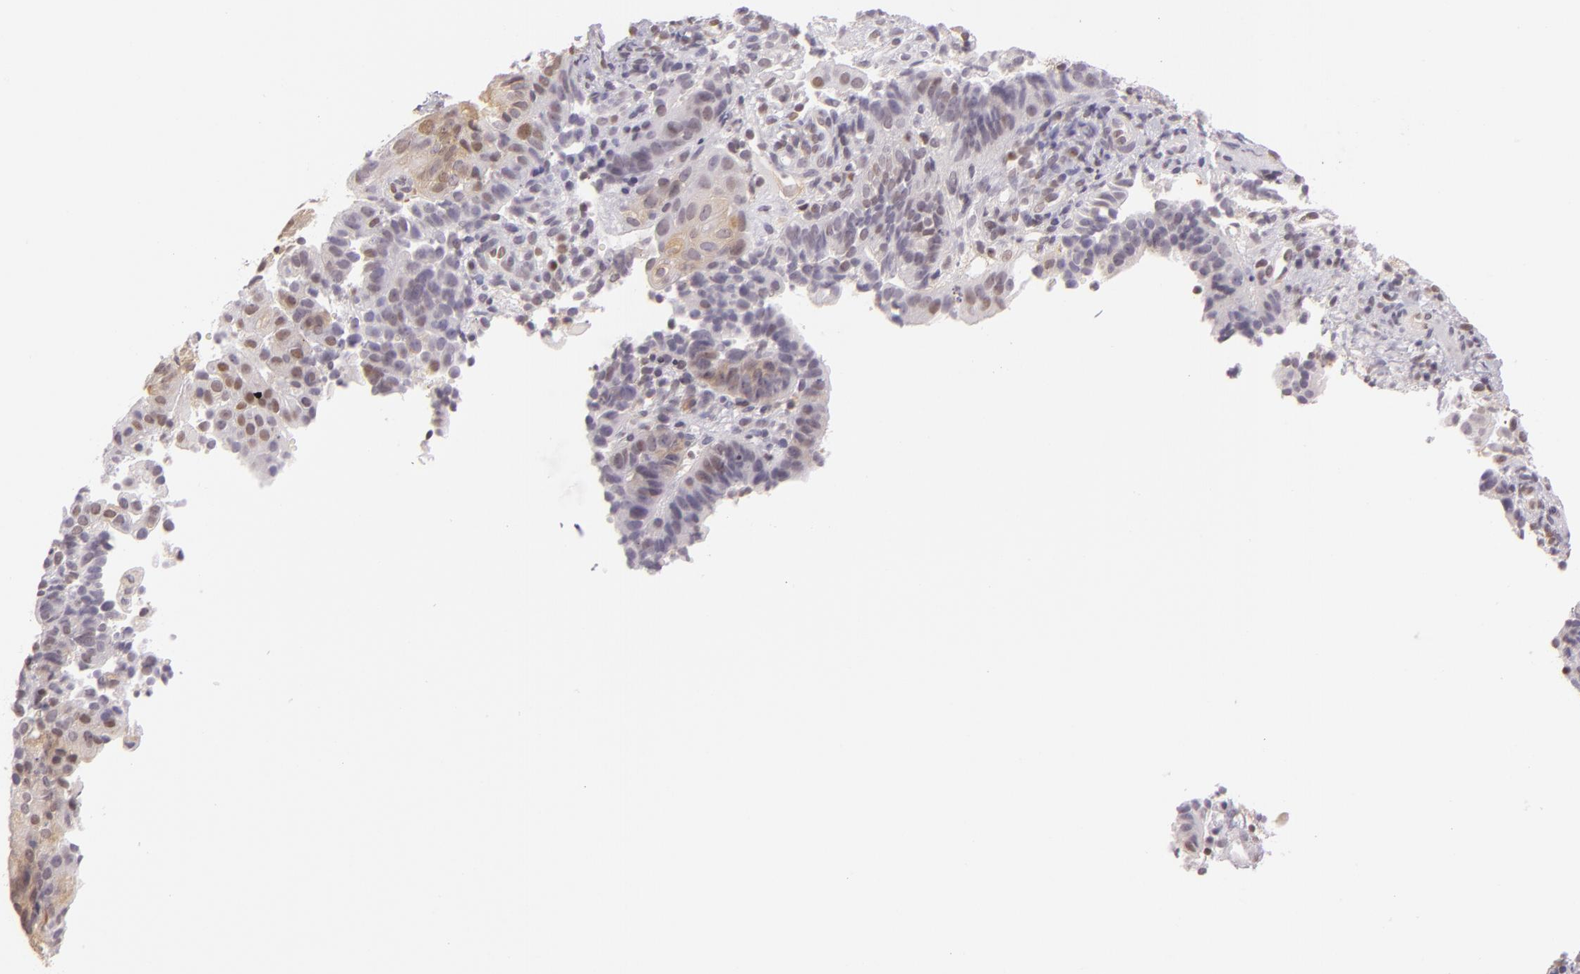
{"staining": {"intensity": "weak", "quantity": "<25%", "location": "cytoplasmic/membranous"}, "tissue": "cervical cancer", "cell_type": "Tumor cells", "image_type": "cancer", "snomed": [{"axis": "morphology", "description": "Adenocarcinoma, NOS"}, {"axis": "topography", "description": "Cervix"}], "caption": "There is no significant positivity in tumor cells of cervical cancer (adenocarcinoma).", "gene": "IMPDH1", "patient": {"sex": "female", "age": 60}}